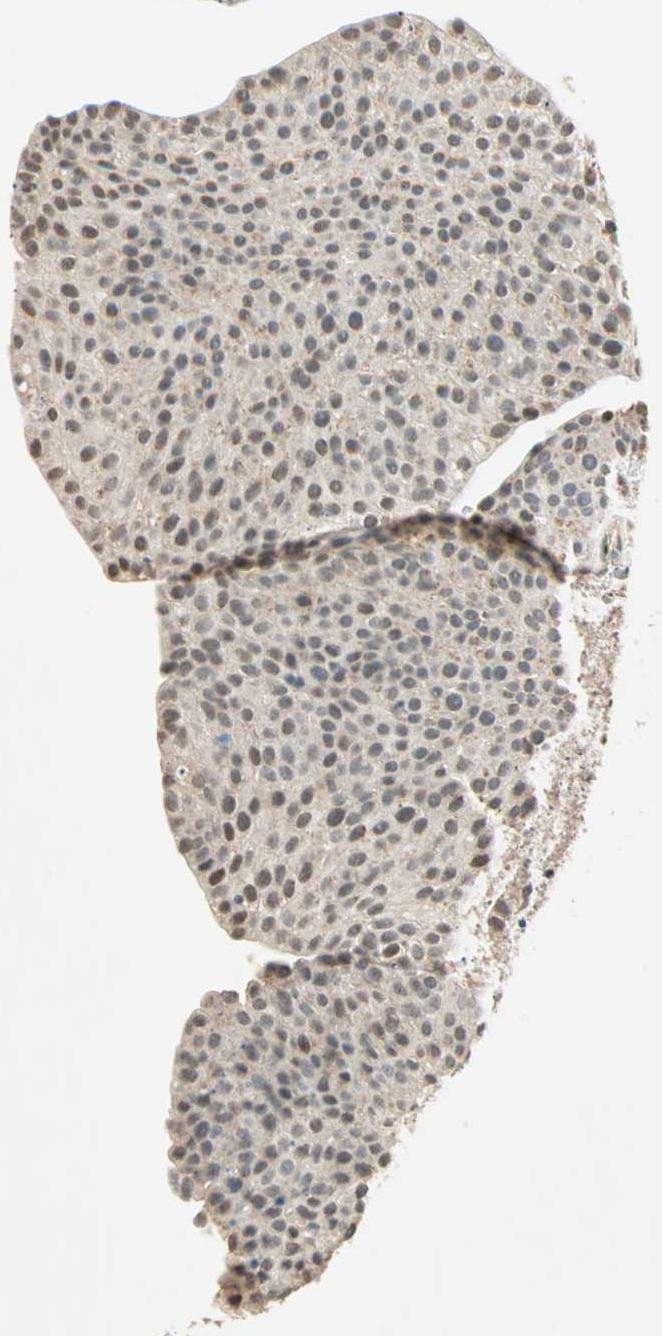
{"staining": {"intensity": "weak", "quantity": "25%-75%", "location": "nuclear"}, "tissue": "urothelial cancer", "cell_type": "Tumor cells", "image_type": "cancer", "snomed": [{"axis": "morphology", "description": "Urothelial carcinoma, Low grade"}, {"axis": "topography", "description": "Smooth muscle"}, {"axis": "topography", "description": "Urinary bladder"}], "caption": "Urothelial cancer was stained to show a protein in brown. There is low levels of weak nuclear positivity in approximately 25%-75% of tumor cells. The staining was performed using DAB, with brown indicating positive protein expression. Nuclei are stained blue with hematoxylin.", "gene": "PRDM2", "patient": {"sex": "male", "age": 60}}